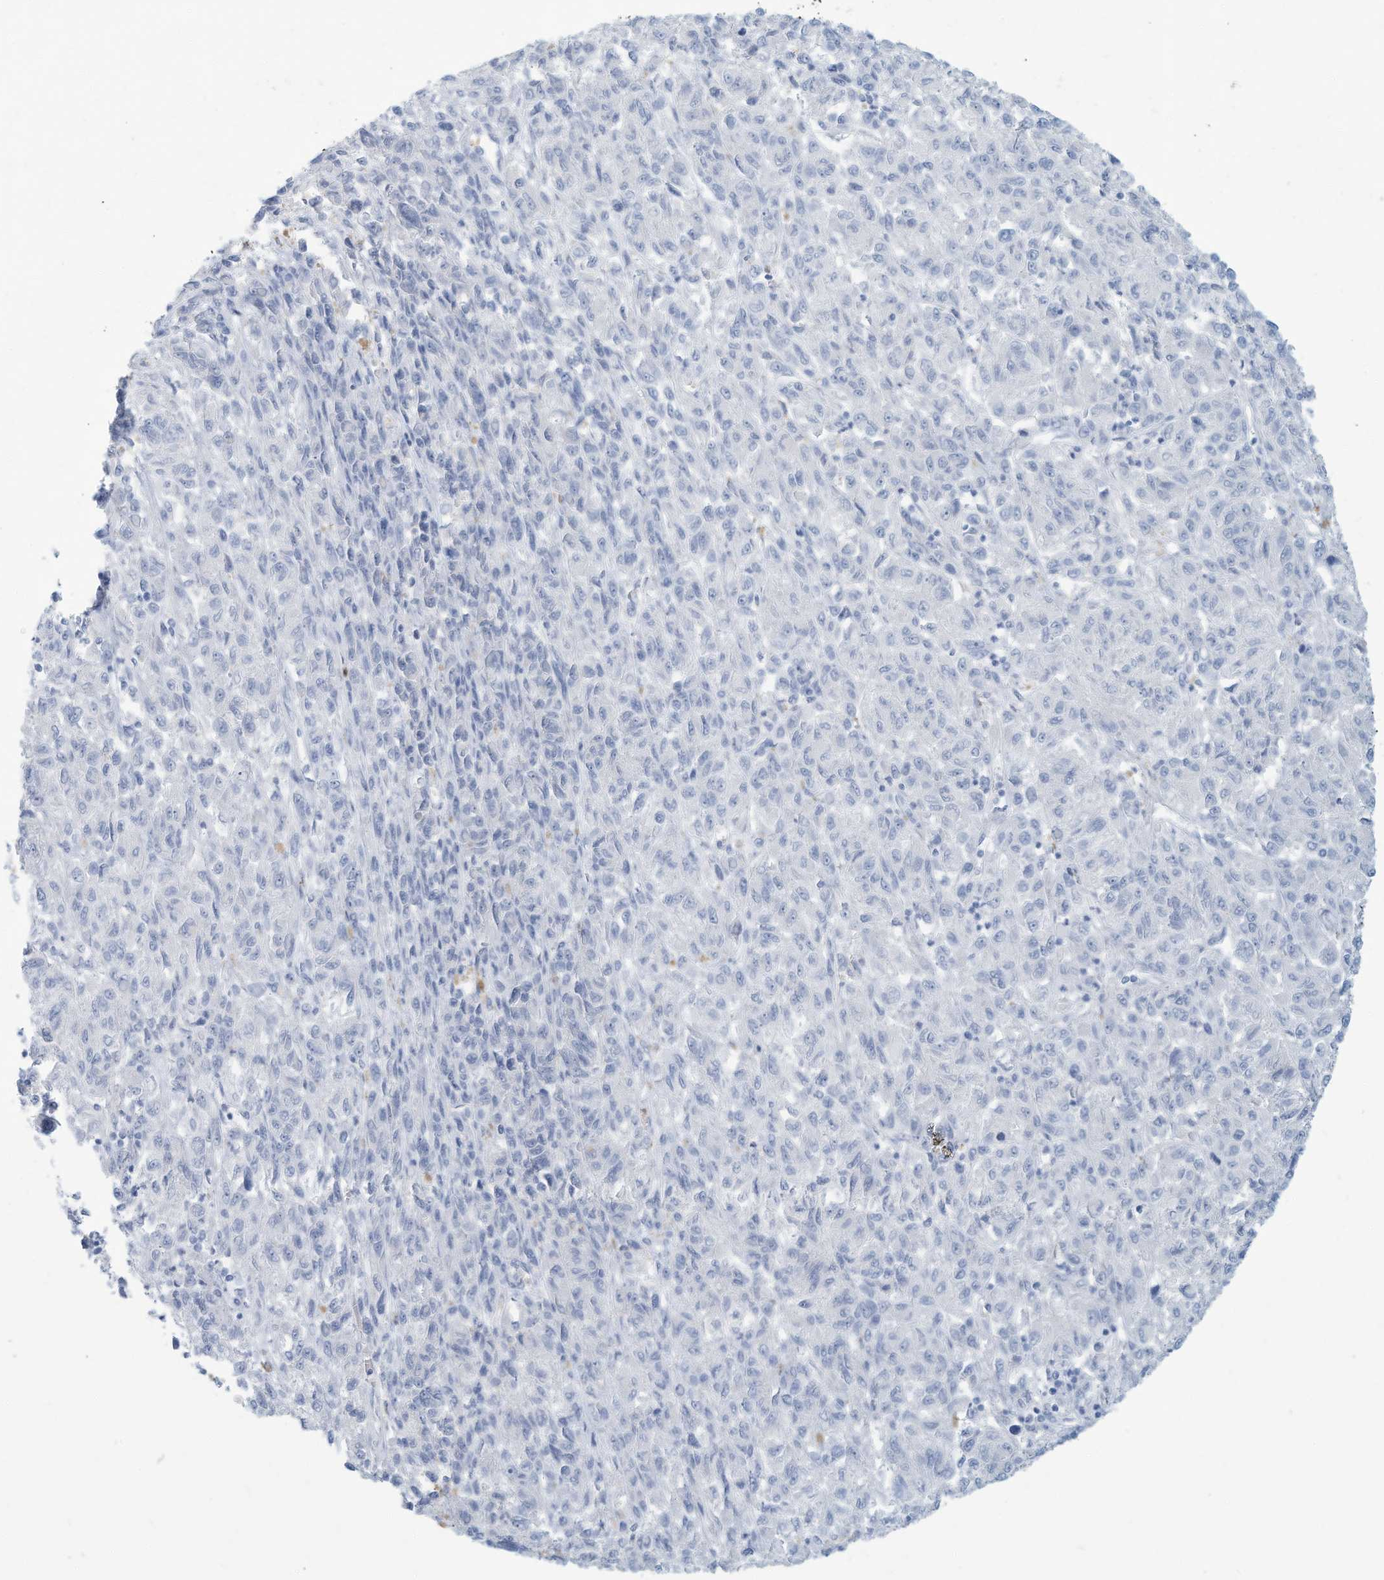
{"staining": {"intensity": "negative", "quantity": "none", "location": "none"}, "tissue": "melanoma", "cell_type": "Tumor cells", "image_type": "cancer", "snomed": [{"axis": "morphology", "description": "Malignant melanoma, Metastatic site"}, {"axis": "topography", "description": "Lung"}], "caption": "Micrograph shows no significant protein staining in tumor cells of malignant melanoma (metastatic site). (Brightfield microscopy of DAB (3,3'-diaminobenzidine) immunohistochemistry at high magnification).", "gene": "ERI2", "patient": {"sex": "male", "age": 64}}